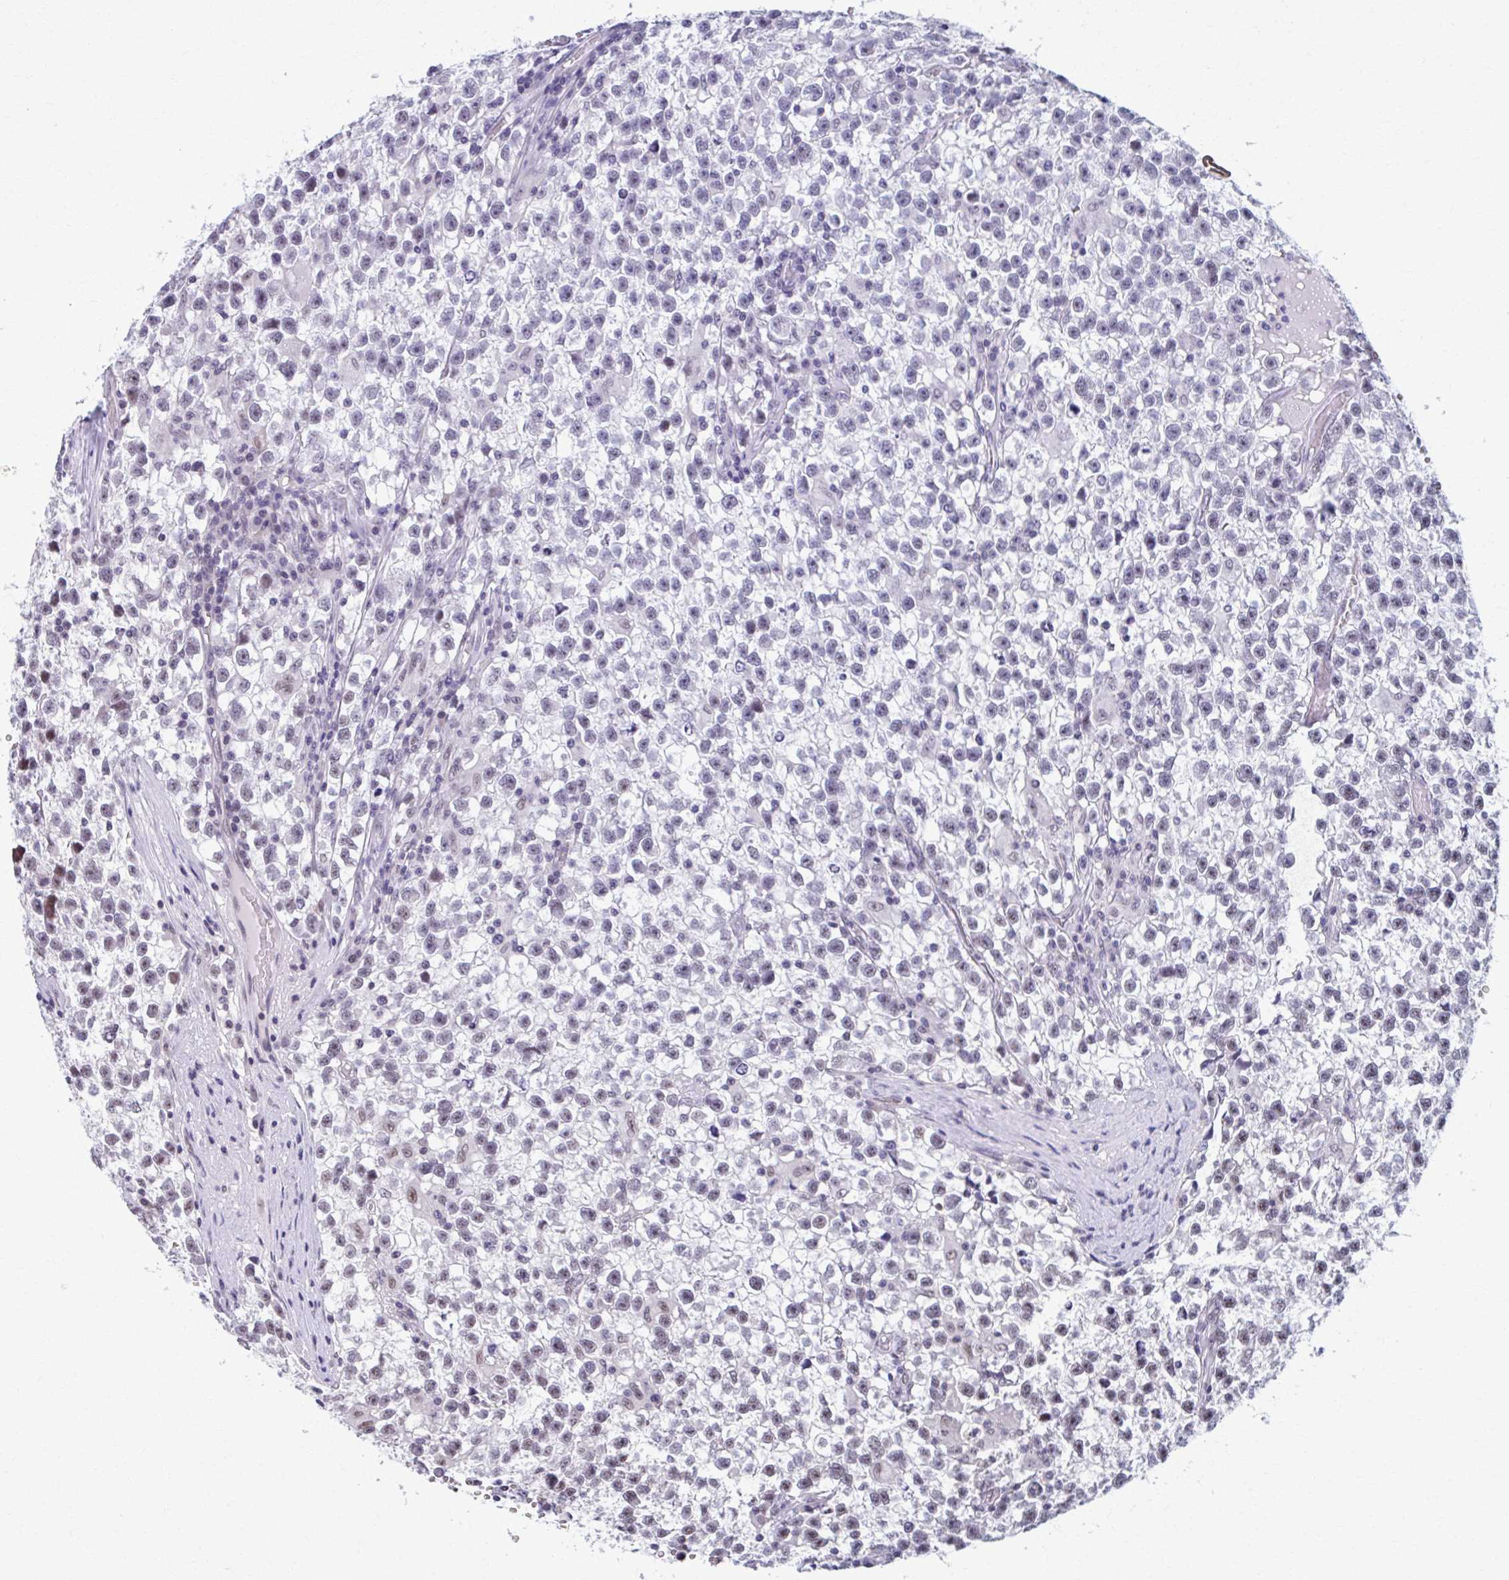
{"staining": {"intensity": "weak", "quantity": "<25%", "location": "nuclear"}, "tissue": "testis cancer", "cell_type": "Tumor cells", "image_type": "cancer", "snomed": [{"axis": "morphology", "description": "Seminoma, NOS"}, {"axis": "topography", "description": "Testis"}], "caption": "A high-resolution micrograph shows IHC staining of seminoma (testis), which shows no significant expression in tumor cells.", "gene": "SETBP1", "patient": {"sex": "male", "age": 31}}